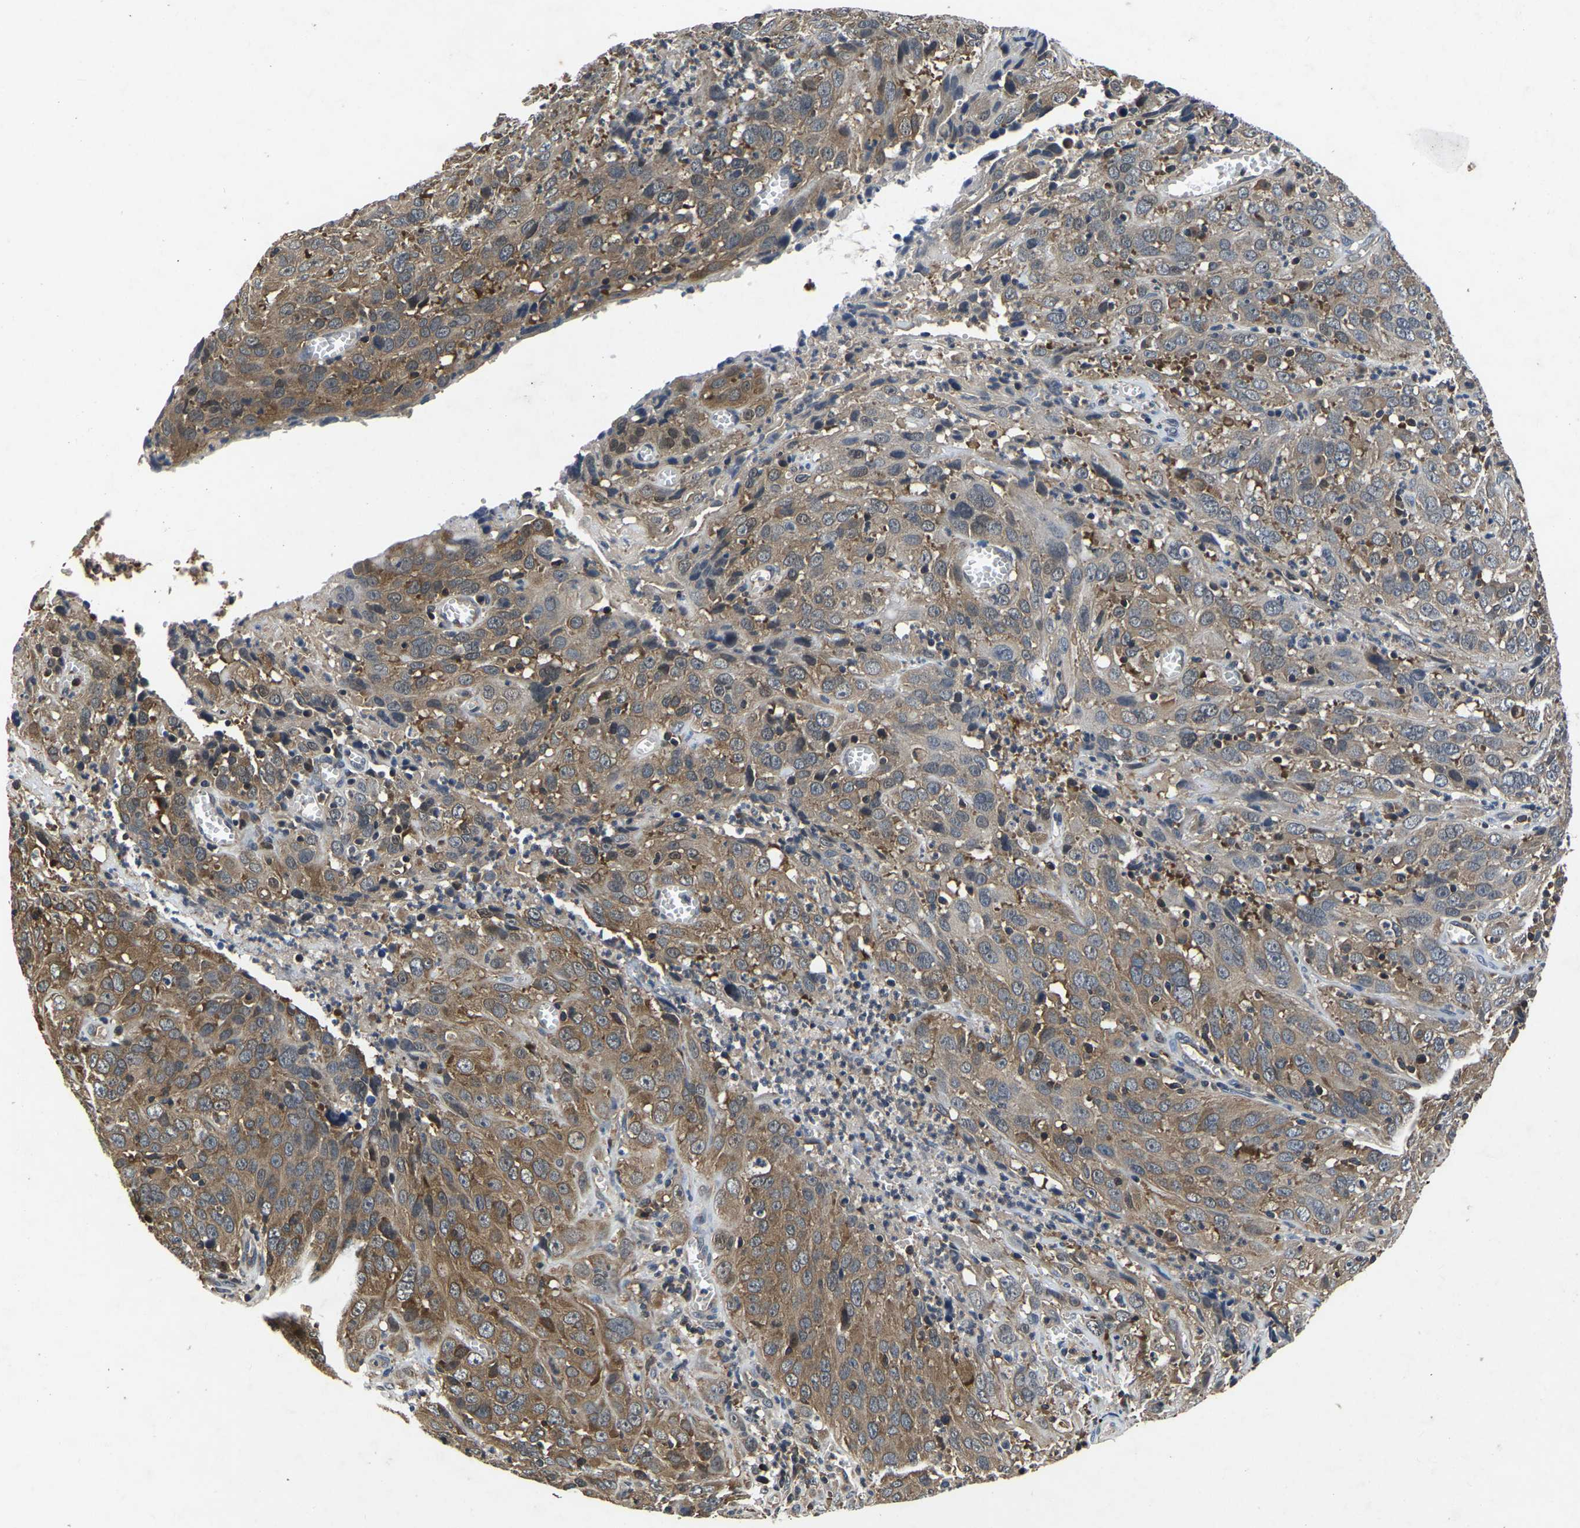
{"staining": {"intensity": "moderate", "quantity": ">75%", "location": "cytoplasmic/membranous"}, "tissue": "cervical cancer", "cell_type": "Tumor cells", "image_type": "cancer", "snomed": [{"axis": "morphology", "description": "Squamous cell carcinoma, NOS"}, {"axis": "topography", "description": "Cervix"}], "caption": "Cervical cancer (squamous cell carcinoma) stained with DAB (3,3'-diaminobenzidine) immunohistochemistry exhibits medium levels of moderate cytoplasmic/membranous staining in about >75% of tumor cells. (DAB = brown stain, brightfield microscopy at high magnification).", "gene": "FGD5", "patient": {"sex": "female", "age": 32}}